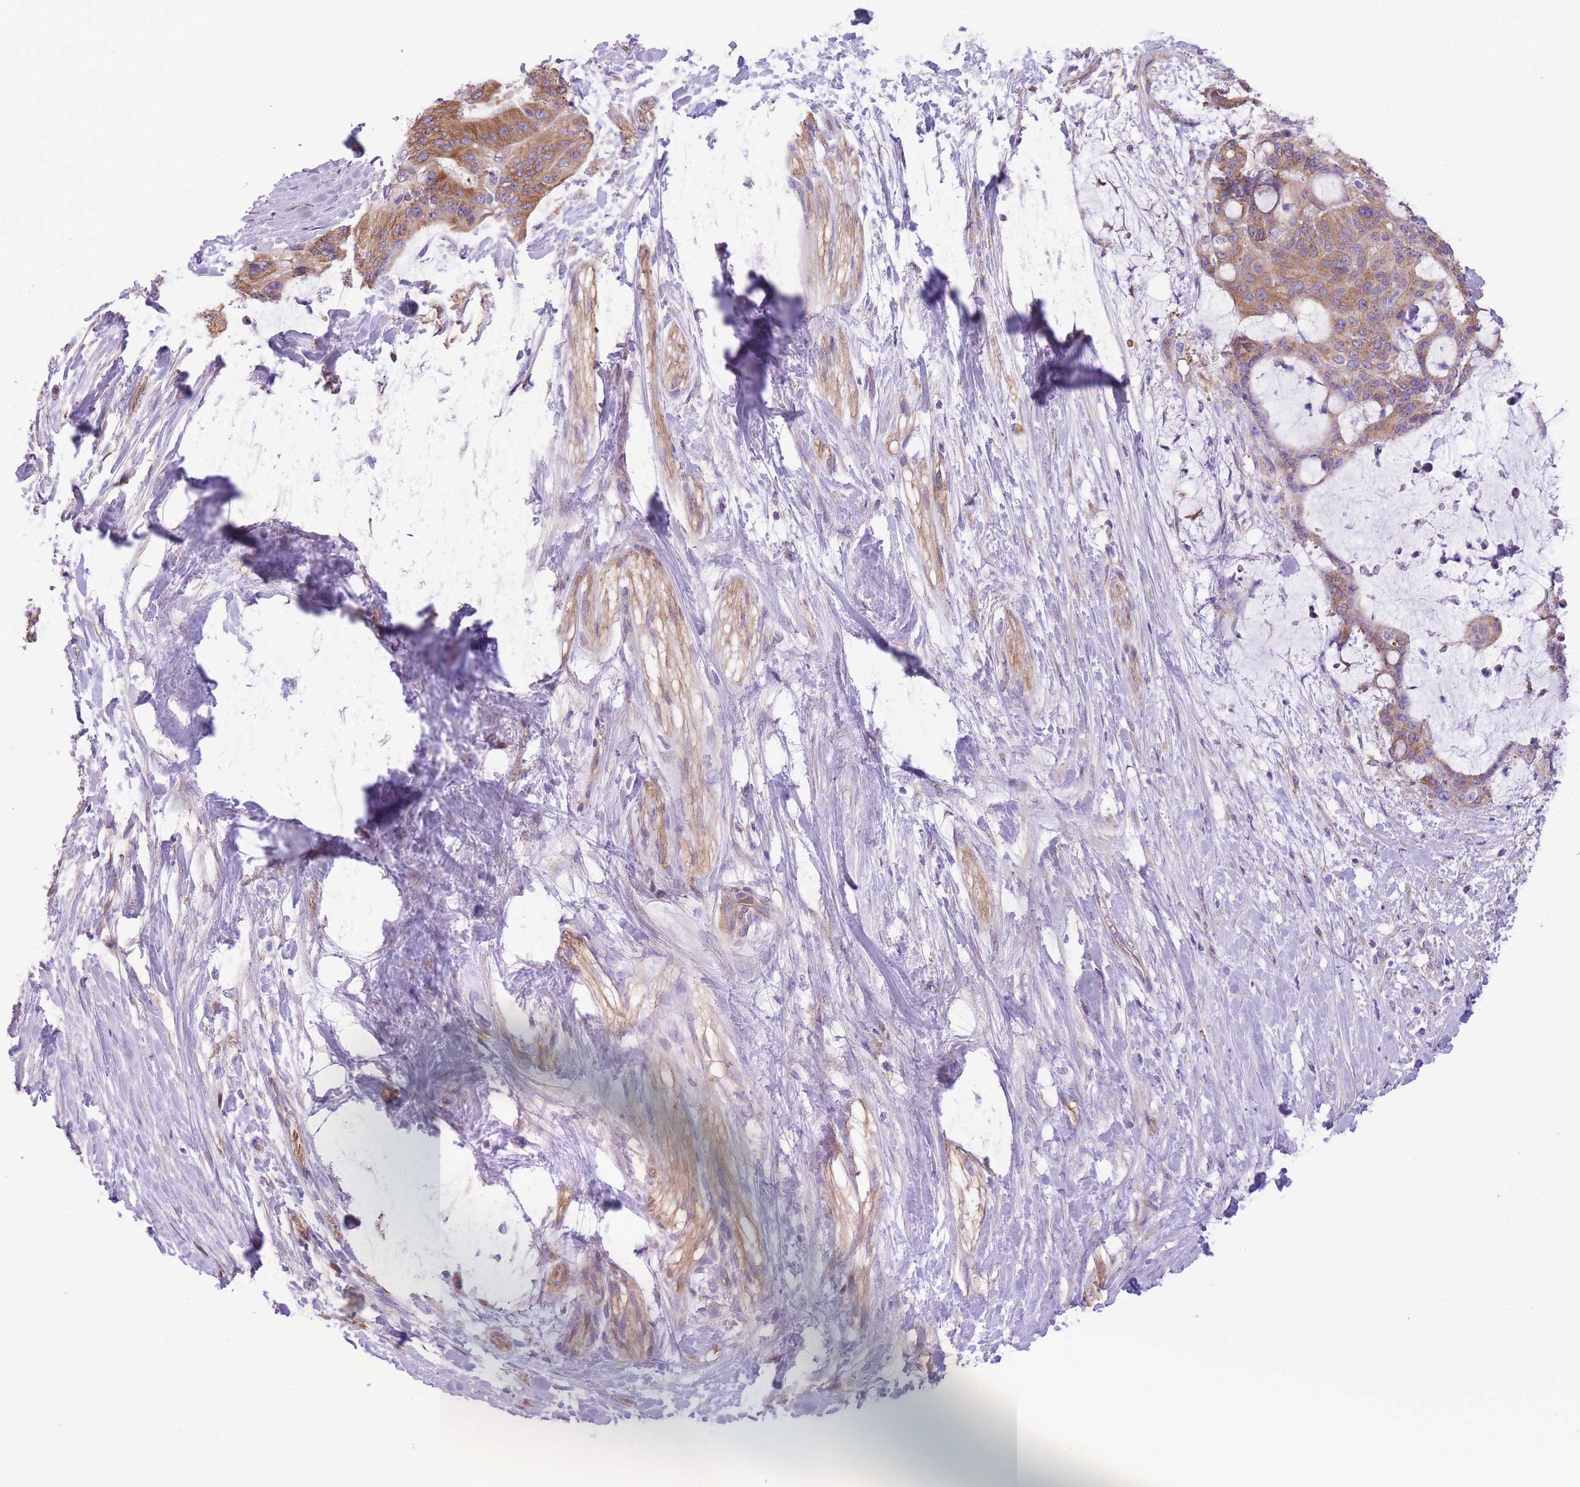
{"staining": {"intensity": "moderate", "quantity": ">75%", "location": "cytoplasmic/membranous"}, "tissue": "liver cancer", "cell_type": "Tumor cells", "image_type": "cancer", "snomed": [{"axis": "morphology", "description": "Normal tissue, NOS"}, {"axis": "morphology", "description": "Cholangiocarcinoma"}, {"axis": "topography", "description": "Liver"}, {"axis": "topography", "description": "Peripheral nerve tissue"}], "caption": "DAB (3,3'-diaminobenzidine) immunohistochemical staining of cholangiocarcinoma (liver) exhibits moderate cytoplasmic/membranous protein positivity in approximately >75% of tumor cells.", "gene": "RHOU", "patient": {"sex": "female", "age": 73}}